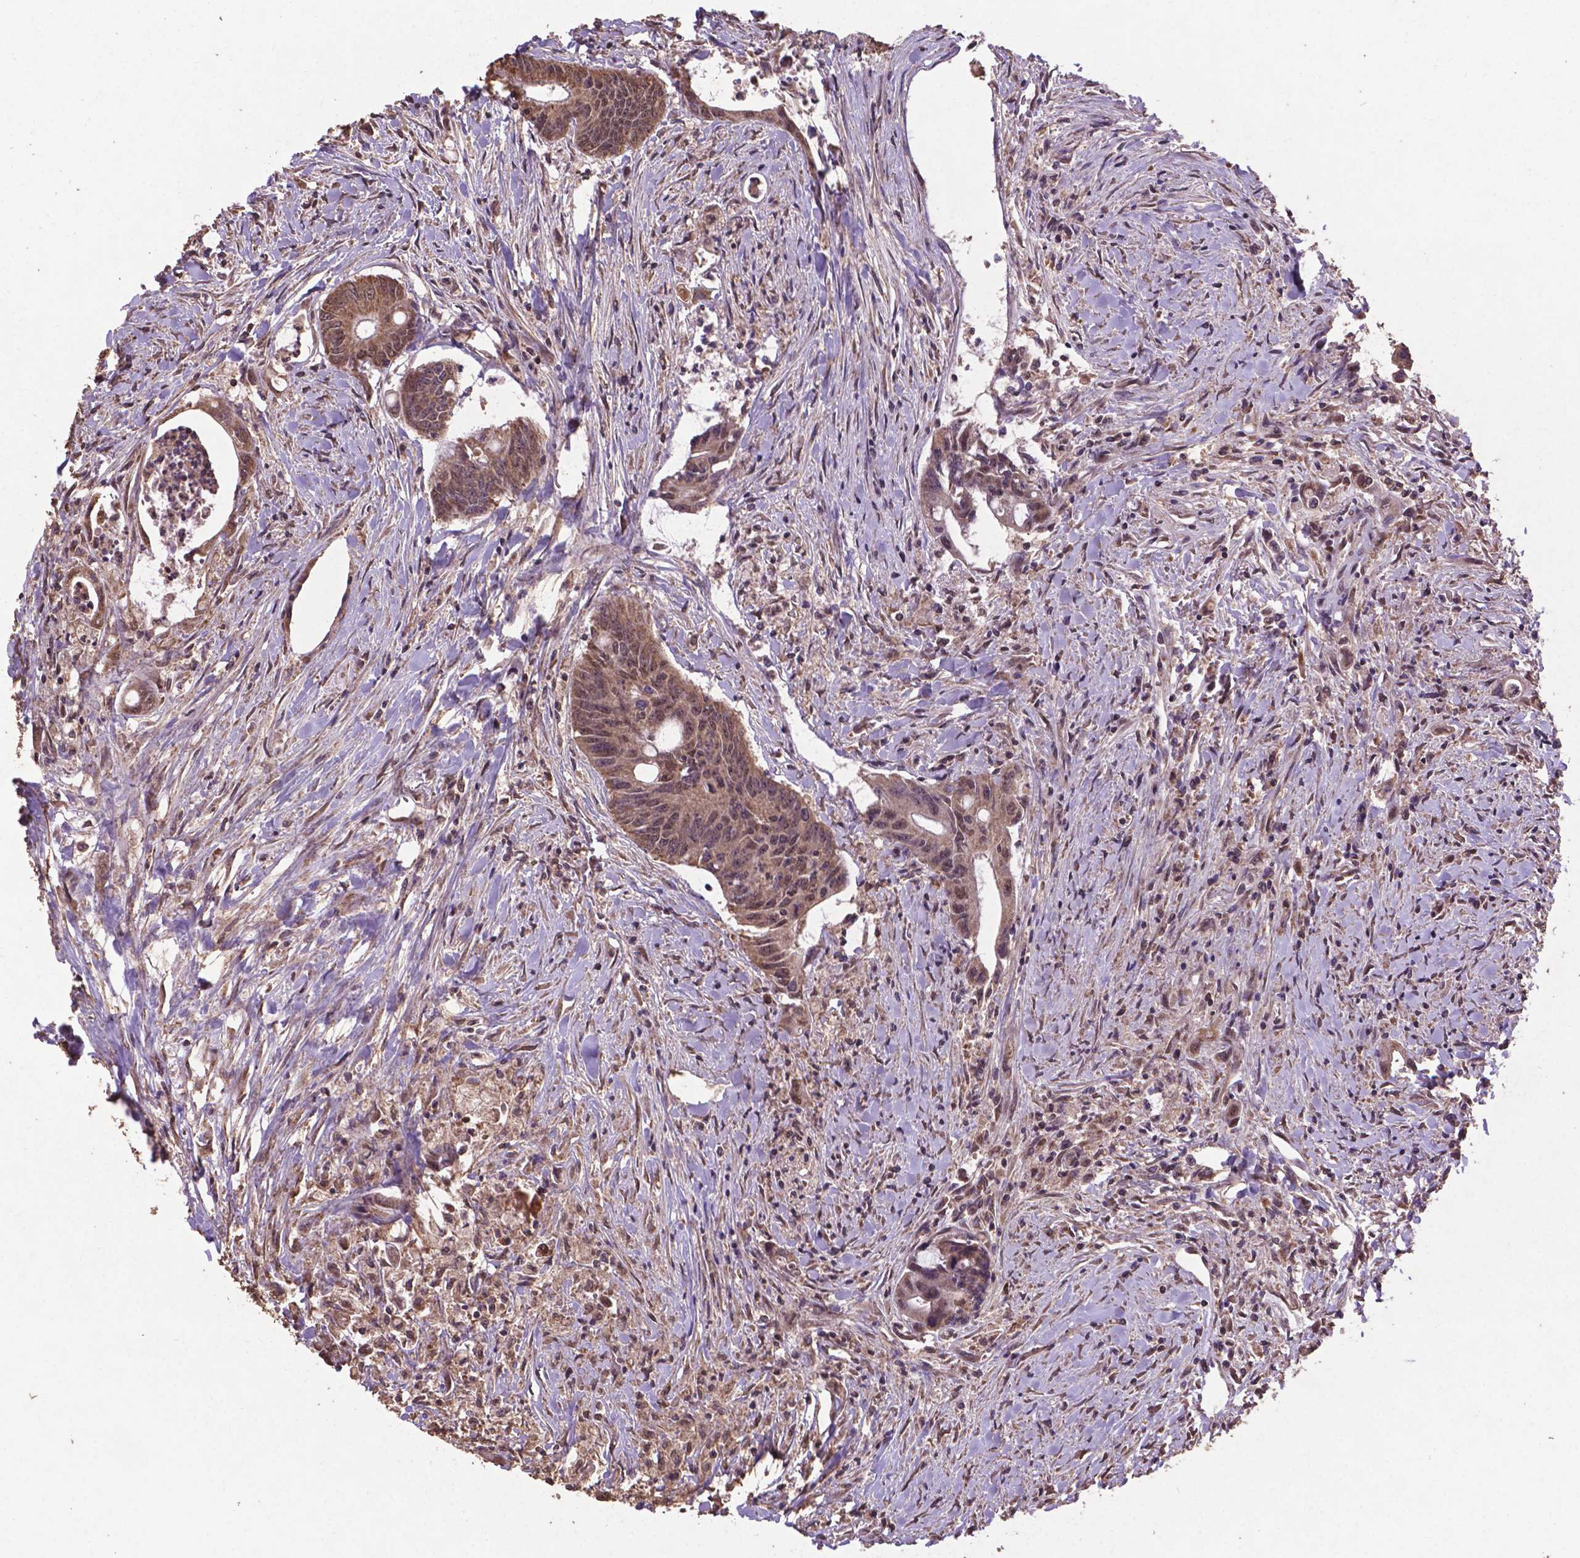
{"staining": {"intensity": "moderate", "quantity": ">75%", "location": "cytoplasmic/membranous,nuclear"}, "tissue": "colorectal cancer", "cell_type": "Tumor cells", "image_type": "cancer", "snomed": [{"axis": "morphology", "description": "Adenocarcinoma, NOS"}, {"axis": "topography", "description": "Rectum"}], "caption": "The photomicrograph shows a brown stain indicating the presence of a protein in the cytoplasmic/membranous and nuclear of tumor cells in colorectal adenocarcinoma.", "gene": "DCAF1", "patient": {"sex": "male", "age": 59}}